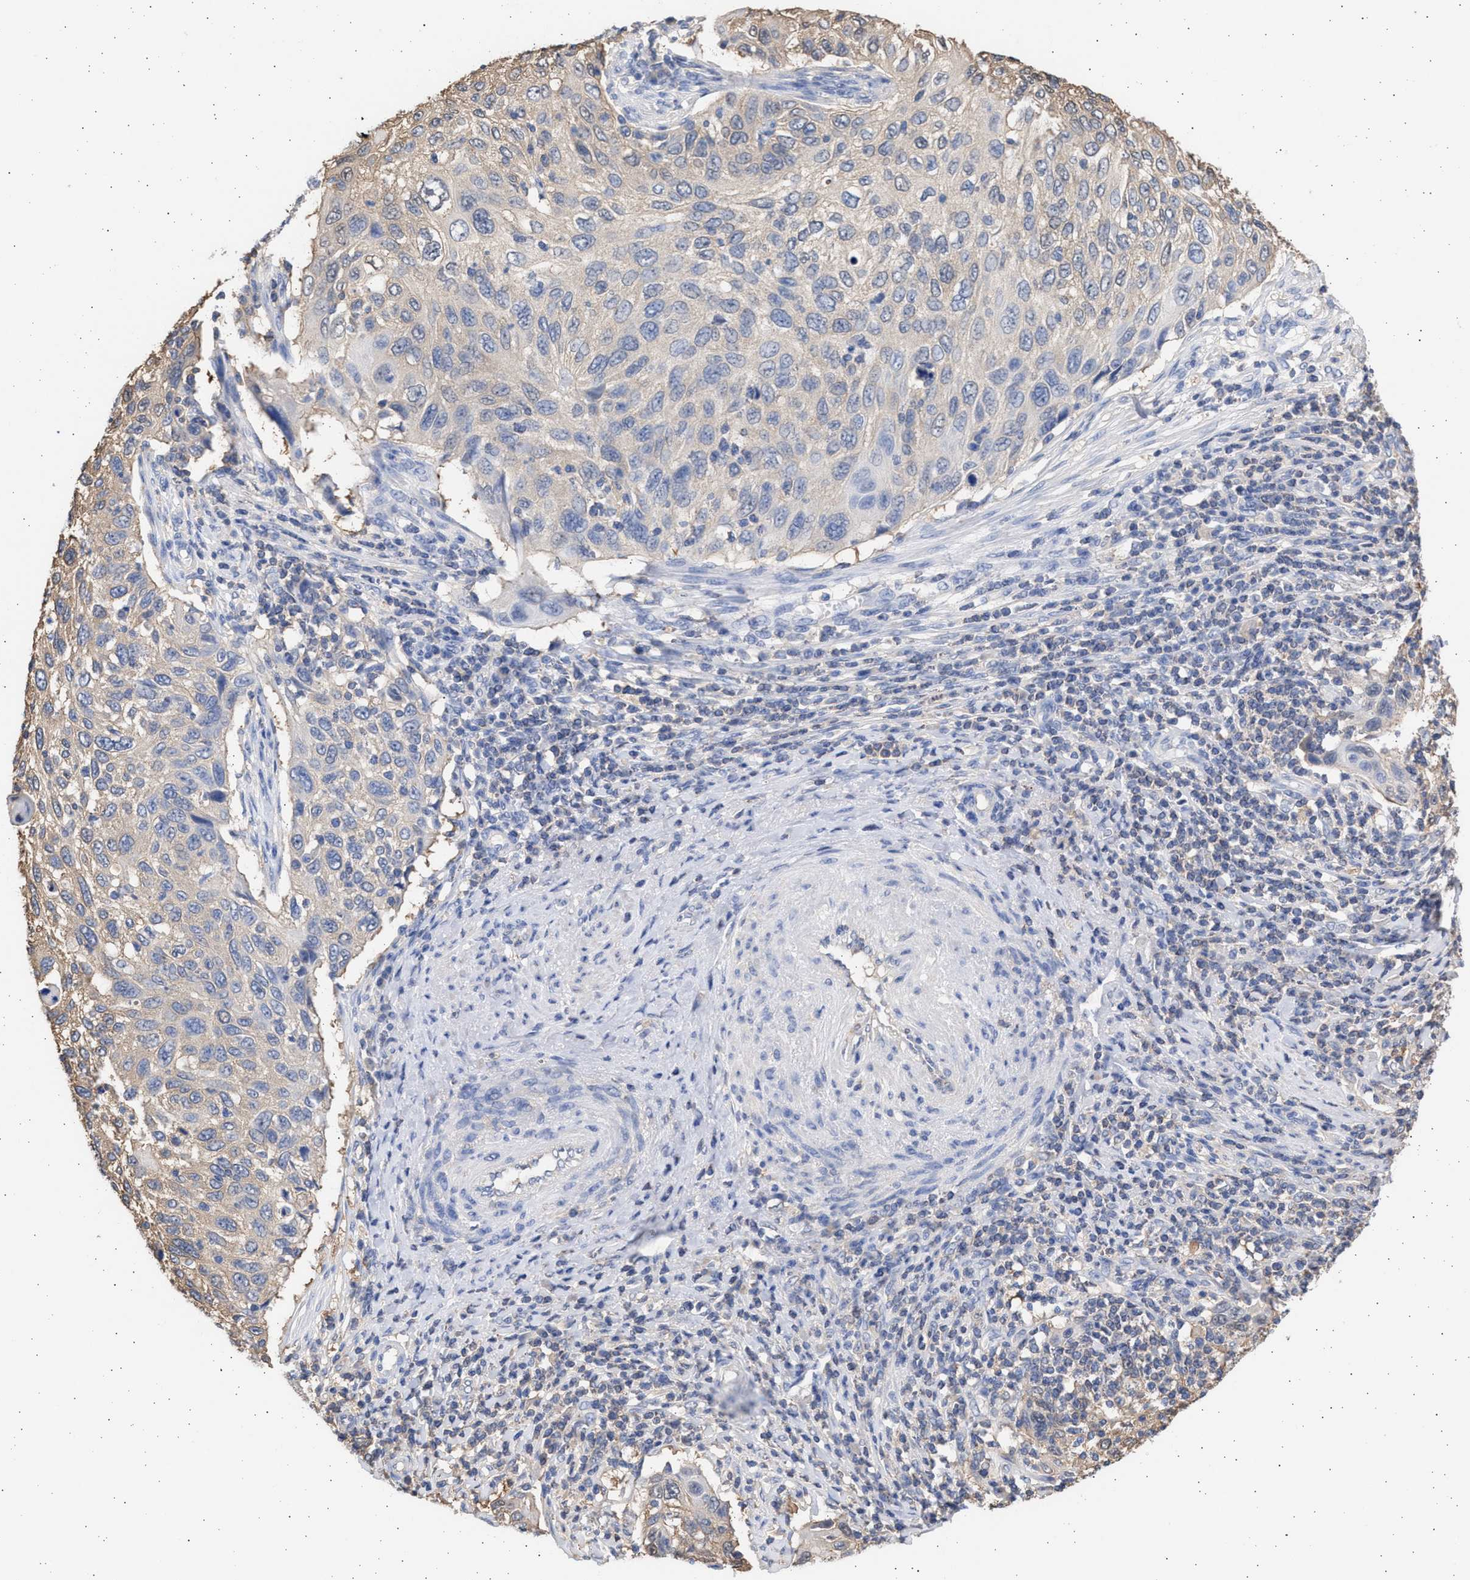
{"staining": {"intensity": "weak", "quantity": "<25%", "location": "cytoplasmic/membranous"}, "tissue": "cervical cancer", "cell_type": "Tumor cells", "image_type": "cancer", "snomed": [{"axis": "morphology", "description": "Squamous cell carcinoma, NOS"}, {"axis": "topography", "description": "Cervix"}], "caption": "DAB immunohistochemical staining of human cervical squamous cell carcinoma exhibits no significant staining in tumor cells.", "gene": "ALDOC", "patient": {"sex": "female", "age": 70}}